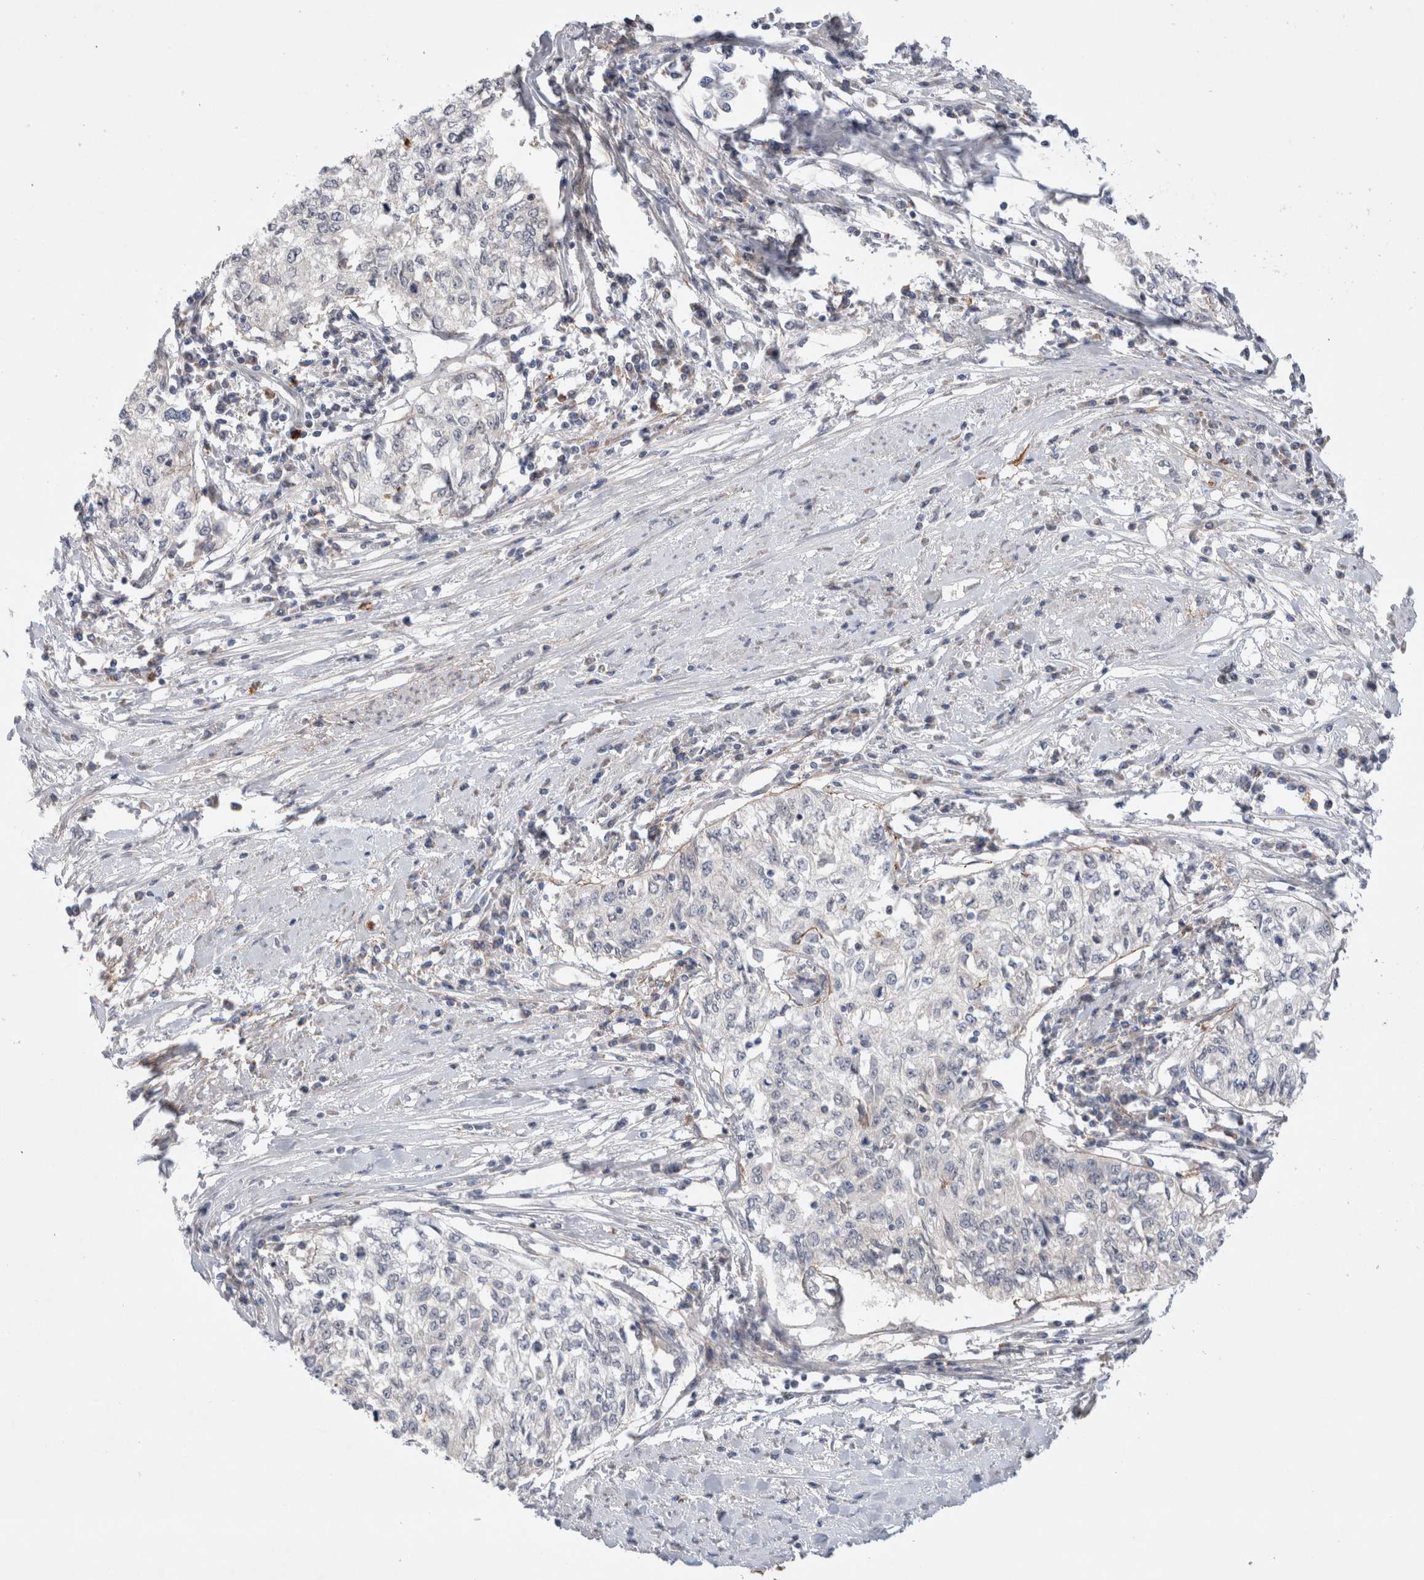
{"staining": {"intensity": "negative", "quantity": "none", "location": "none"}, "tissue": "cervical cancer", "cell_type": "Tumor cells", "image_type": "cancer", "snomed": [{"axis": "morphology", "description": "Squamous cell carcinoma, NOS"}, {"axis": "topography", "description": "Cervix"}], "caption": "High magnification brightfield microscopy of cervical cancer (squamous cell carcinoma) stained with DAB (brown) and counterstained with hematoxylin (blue): tumor cells show no significant staining. The staining was performed using DAB to visualize the protein expression in brown, while the nuclei were stained in blue with hematoxylin (Magnification: 20x).", "gene": "GSDMB", "patient": {"sex": "female", "age": 57}}